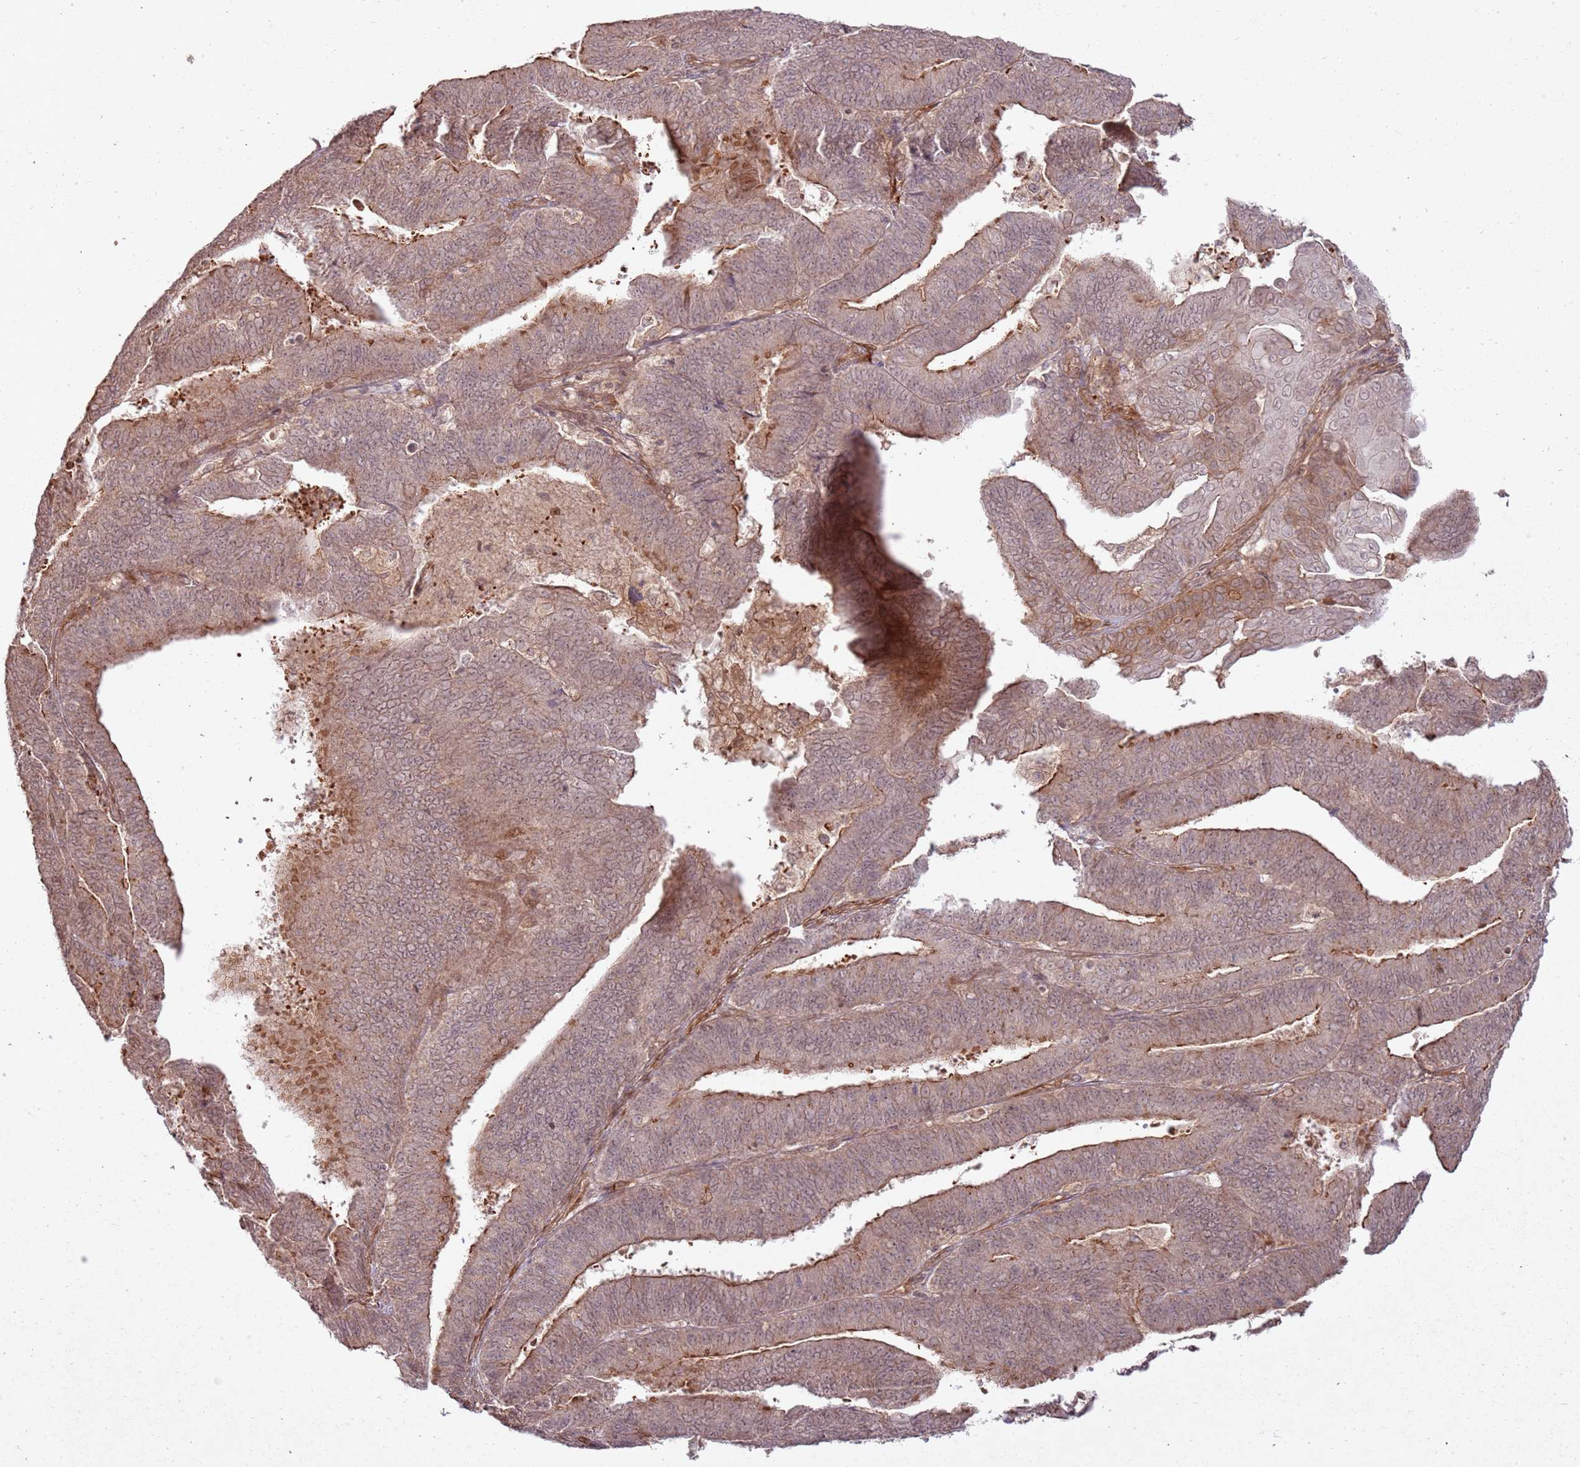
{"staining": {"intensity": "moderate", "quantity": "25%-75%", "location": "cytoplasmic/membranous"}, "tissue": "endometrial cancer", "cell_type": "Tumor cells", "image_type": "cancer", "snomed": [{"axis": "morphology", "description": "Adenocarcinoma, NOS"}, {"axis": "topography", "description": "Endometrium"}], "caption": "Immunohistochemistry of endometrial cancer (adenocarcinoma) exhibits medium levels of moderate cytoplasmic/membranous staining in about 25%-75% of tumor cells.", "gene": "ZNF623", "patient": {"sex": "female", "age": 73}}